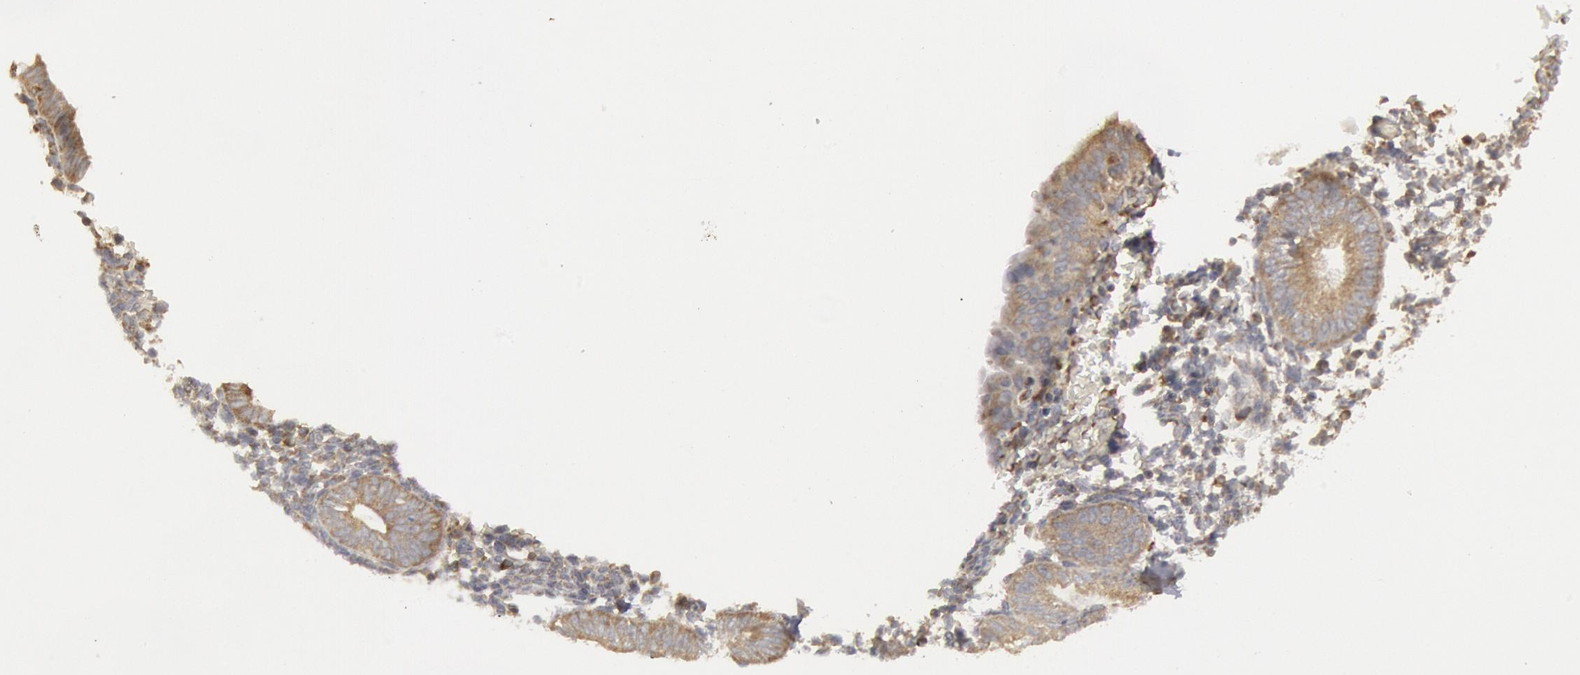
{"staining": {"intensity": "weak", "quantity": "<25%", "location": "cytoplasmic/membranous"}, "tissue": "endometrium", "cell_type": "Cells in endometrial stroma", "image_type": "normal", "snomed": [{"axis": "morphology", "description": "Normal tissue, NOS"}, {"axis": "topography", "description": "Endometrium"}], "caption": "This is an immunohistochemistry (IHC) photomicrograph of unremarkable human endometrium. There is no staining in cells in endometrial stroma.", "gene": "OSBPL8", "patient": {"sex": "female", "age": 61}}